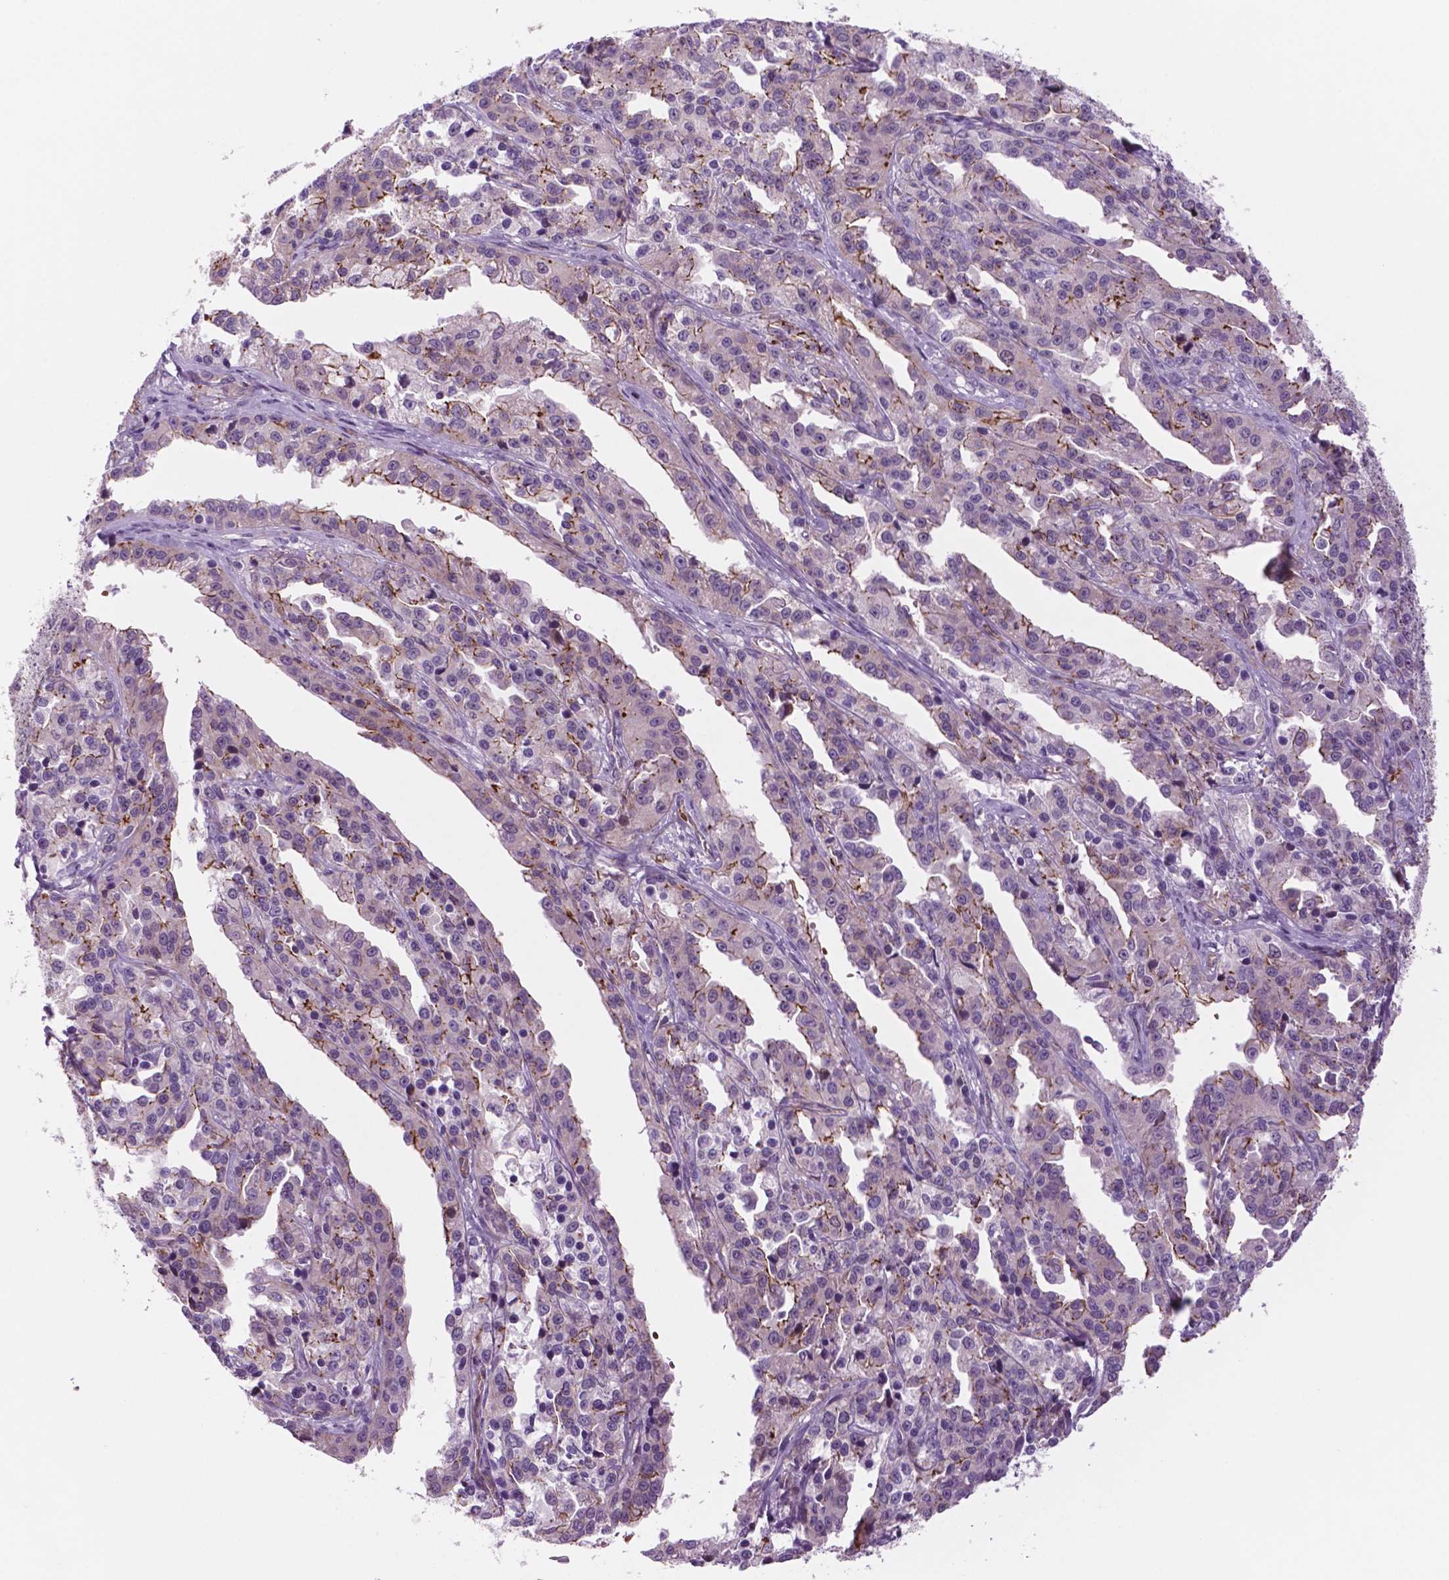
{"staining": {"intensity": "moderate", "quantity": "25%-75%", "location": "cytoplasmic/membranous"}, "tissue": "ovarian cancer", "cell_type": "Tumor cells", "image_type": "cancer", "snomed": [{"axis": "morphology", "description": "Cystadenocarcinoma, serous, NOS"}, {"axis": "topography", "description": "Ovary"}], "caption": "This histopathology image exhibits ovarian serous cystadenocarcinoma stained with IHC to label a protein in brown. The cytoplasmic/membranous of tumor cells show moderate positivity for the protein. Nuclei are counter-stained blue.", "gene": "RND3", "patient": {"sex": "female", "age": 75}}